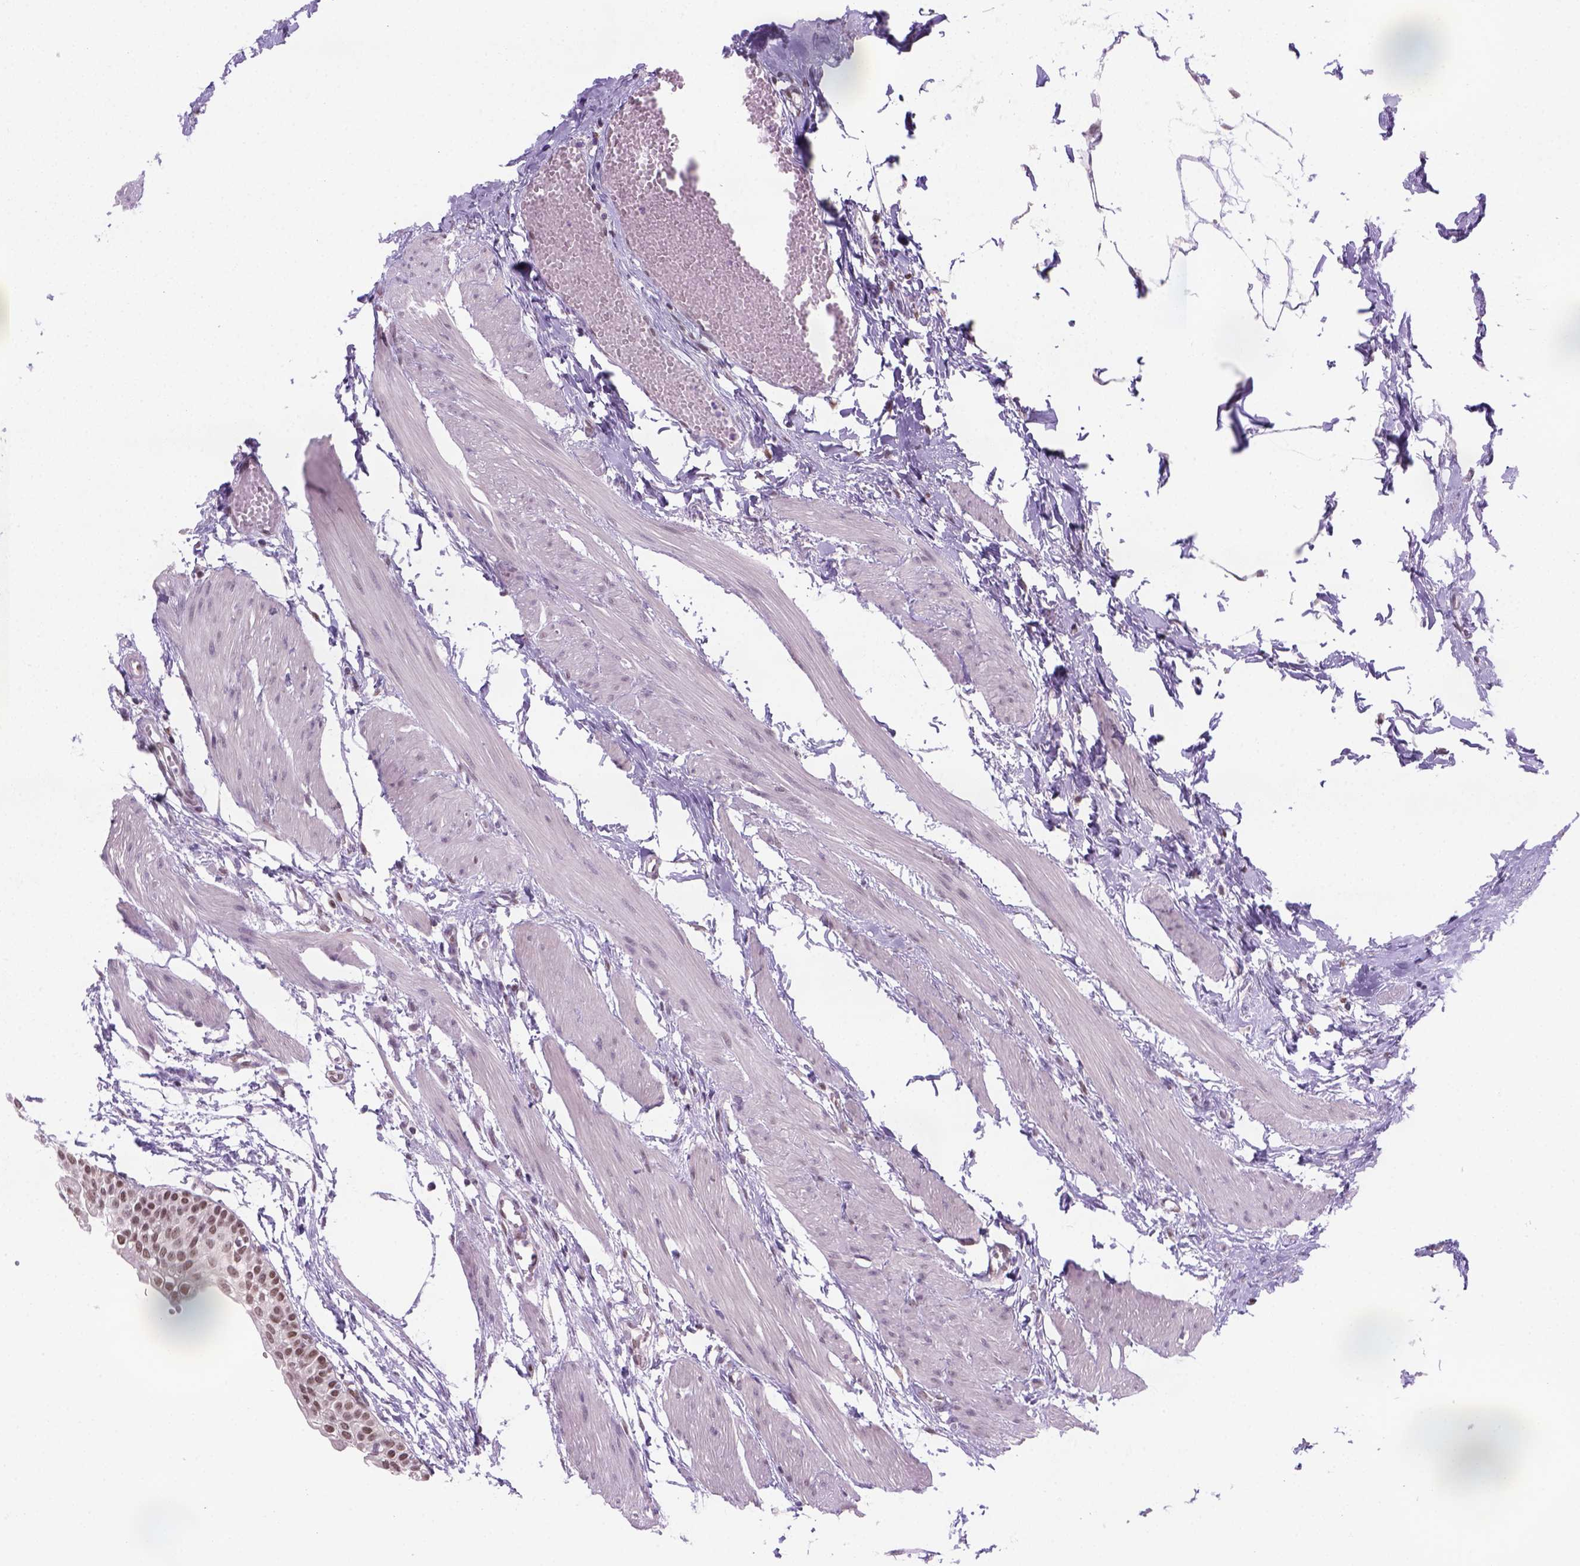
{"staining": {"intensity": "moderate", "quantity": ">75%", "location": "nuclear"}, "tissue": "urinary bladder", "cell_type": "Urothelial cells", "image_type": "normal", "snomed": [{"axis": "morphology", "description": "Normal tissue, NOS"}, {"axis": "topography", "description": "Urinary bladder"}, {"axis": "topography", "description": "Peripheral nerve tissue"}], "caption": "Protein expression analysis of normal human urinary bladder reveals moderate nuclear expression in about >75% of urothelial cells.", "gene": "MGMT", "patient": {"sex": "male", "age": 55}}